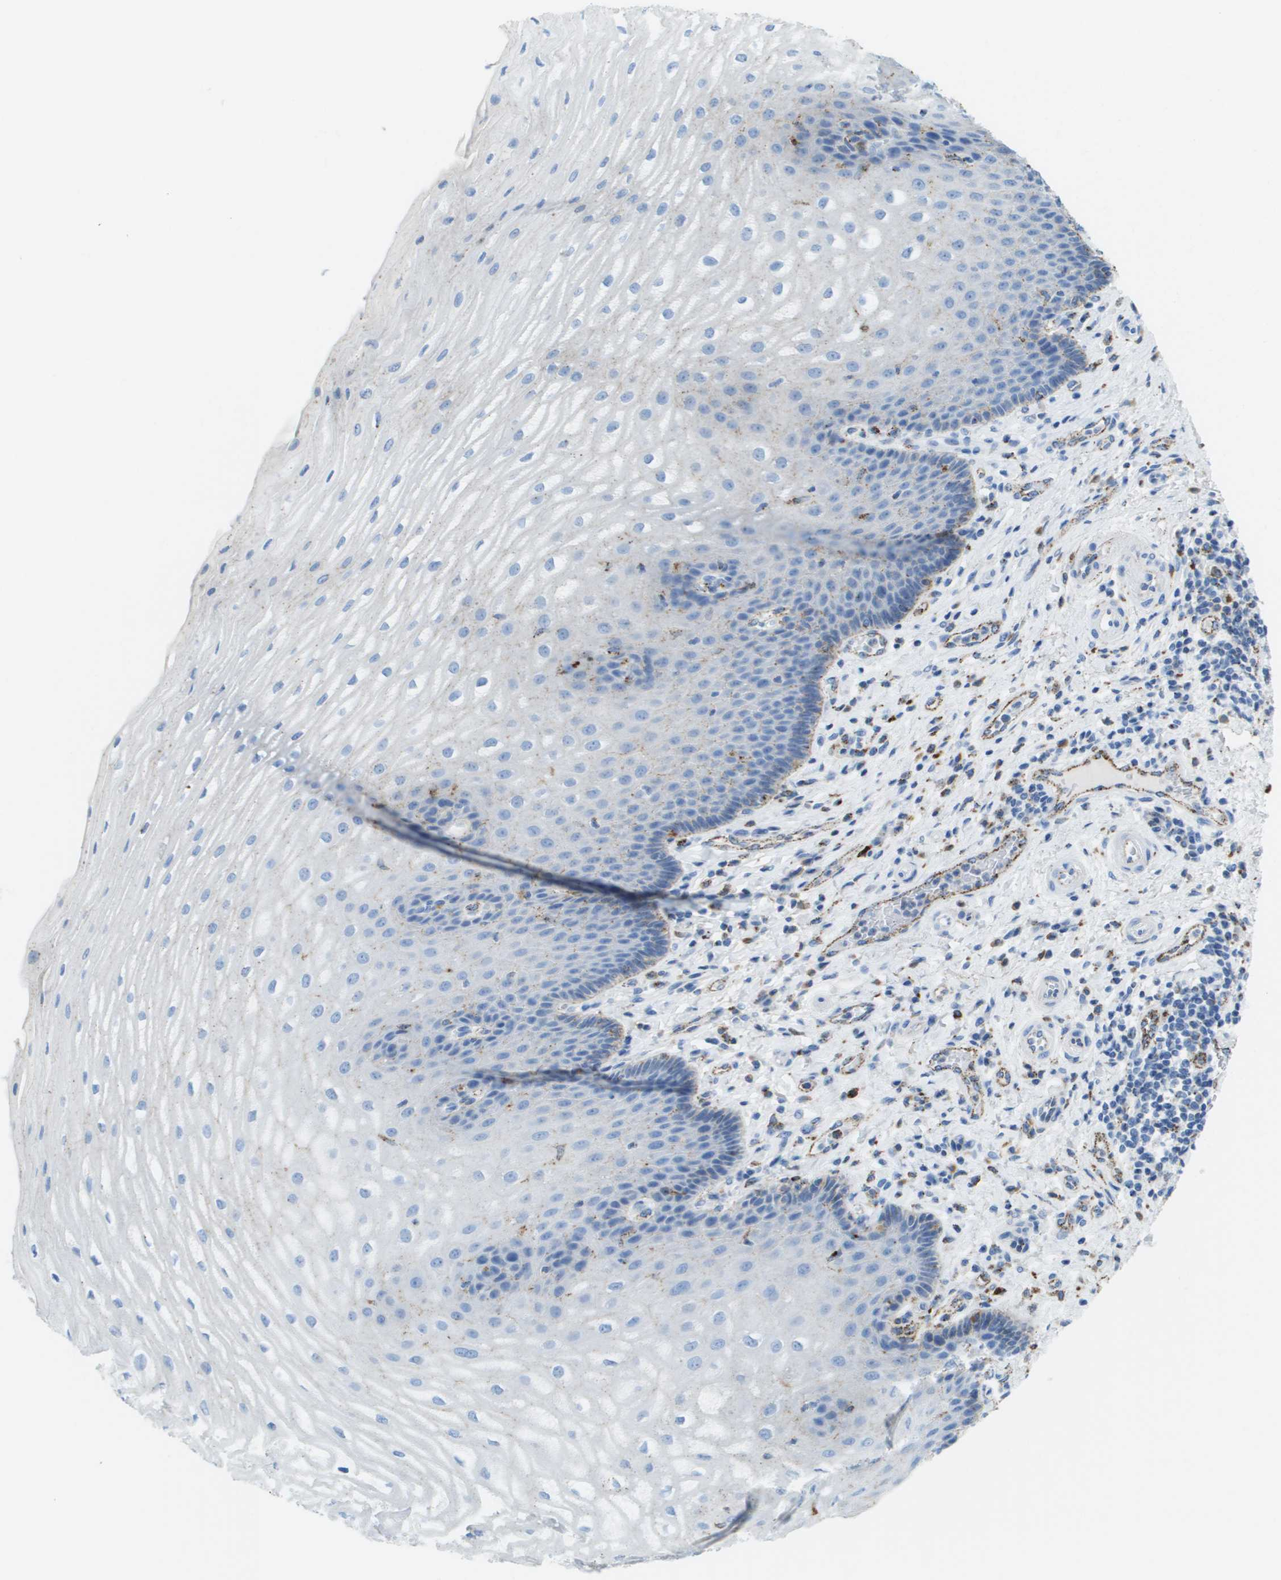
{"staining": {"intensity": "weak", "quantity": "<25%", "location": "cytoplasmic/membranous"}, "tissue": "esophagus", "cell_type": "Squamous epithelial cells", "image_type": "normal", "snomed": [{"axis": "morphology", "description": "Normal tissue, NOS"}, {"axis": "topography", "description": "Esophagus"}], "caption": "The histopathology image shows no staining of squamous epithelial cells in benign esophagus.", "gene": "PRCP", "patient": {"sex": "male", "age": 54}}